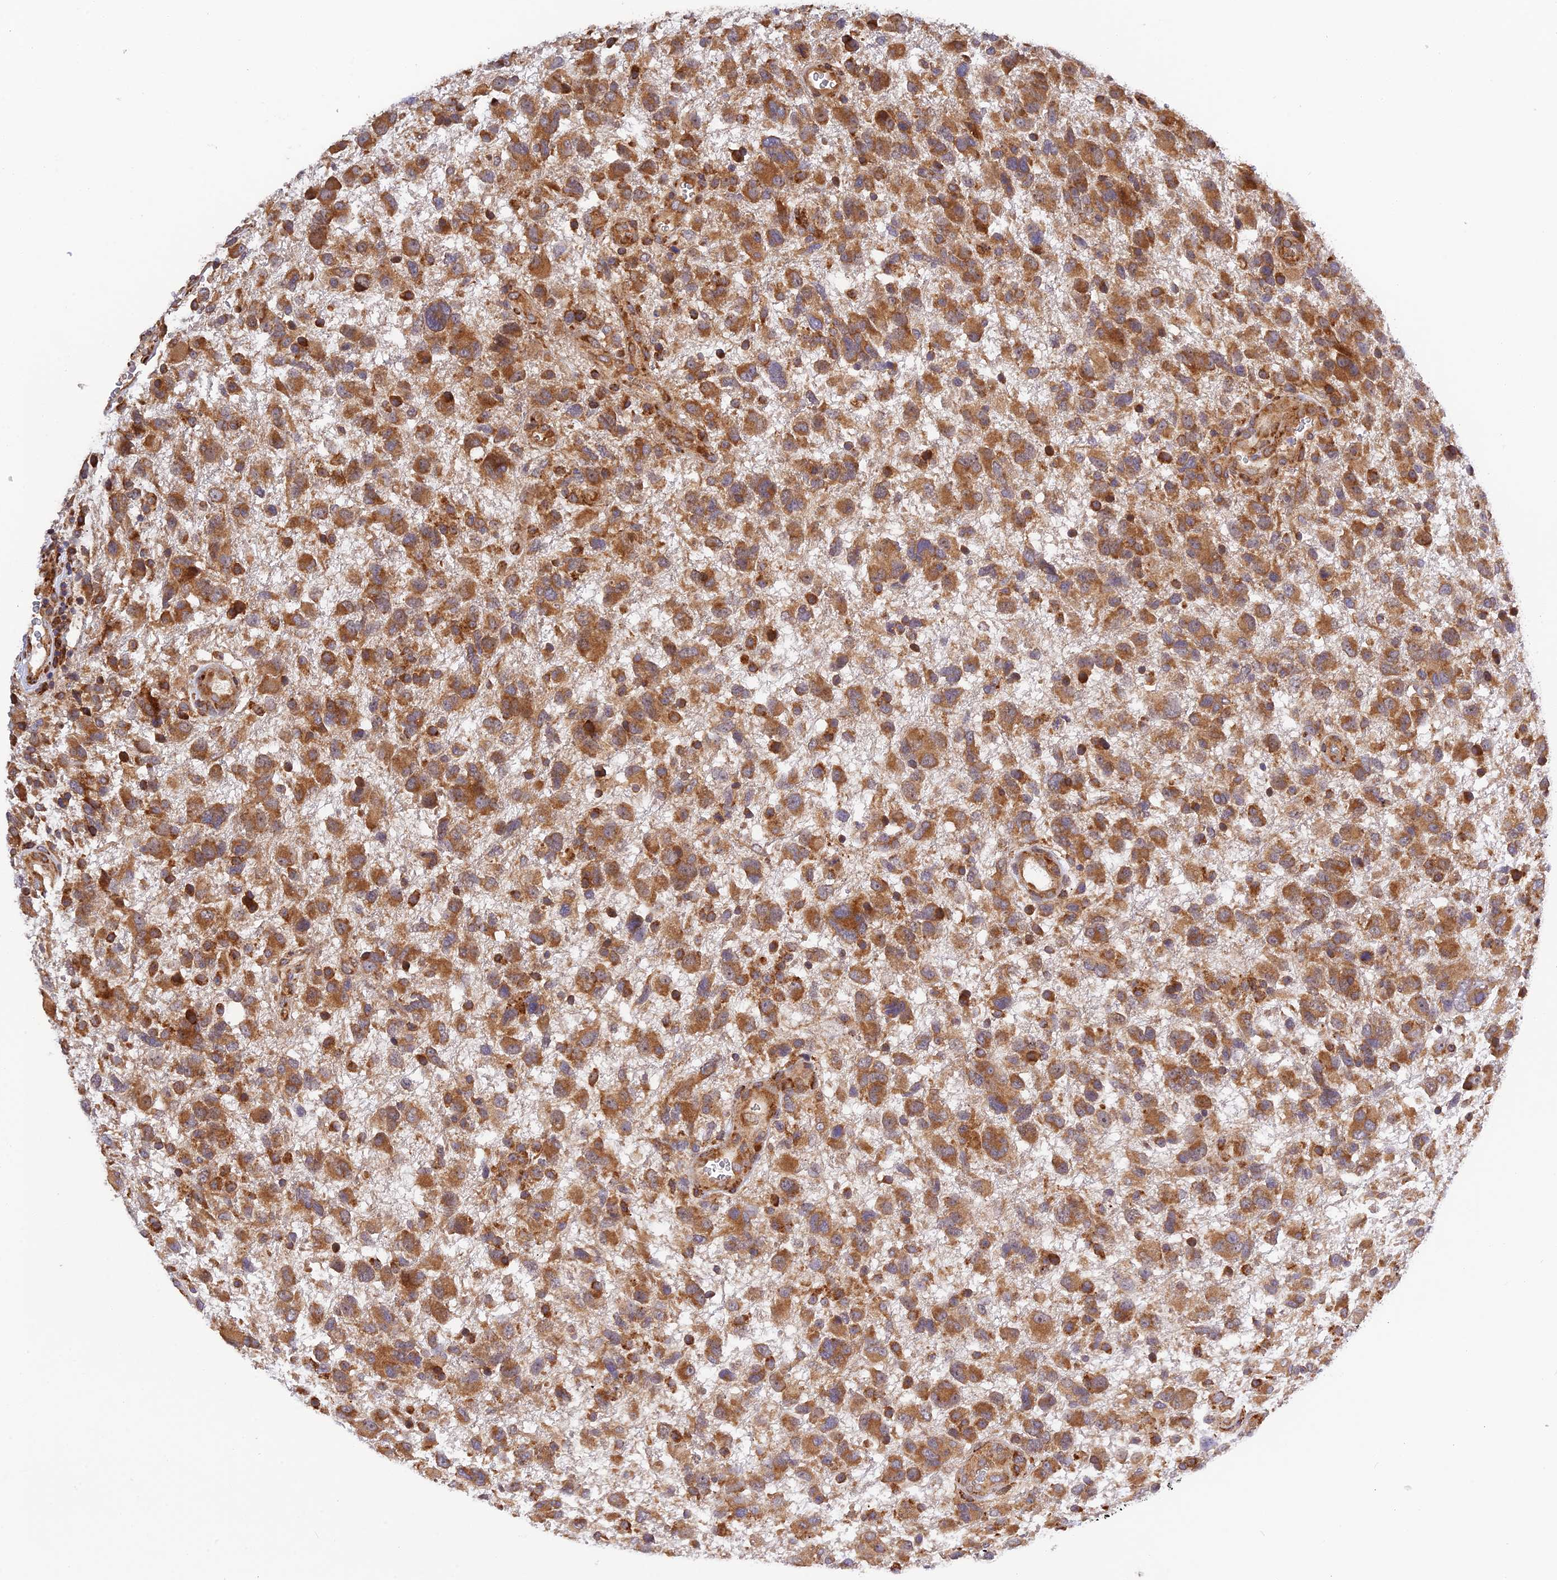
{"staining": {"intensity": "strong", "quantity": ">75%", "location": "cytoplasmic/membranous"}, "tissue": "glioma", "cell_type": "Tumor cells", "image_type": "cancer", "snomed": [{"axis": "morphology", "description": "Glioma, malignant, High grade"}, {"axis": "topography", "description": "Brain"}], "caption": "High-grade glioma (malignant) was stained to show a protein in brown. There is high levels of strong cytoplasmic/membranous expression in about >75% of tumor cells. The protein is shown in brown color, while the nuclei are stained blue.", "gene": "RPL5", "patient": {"sex": "male", "age": 61}}